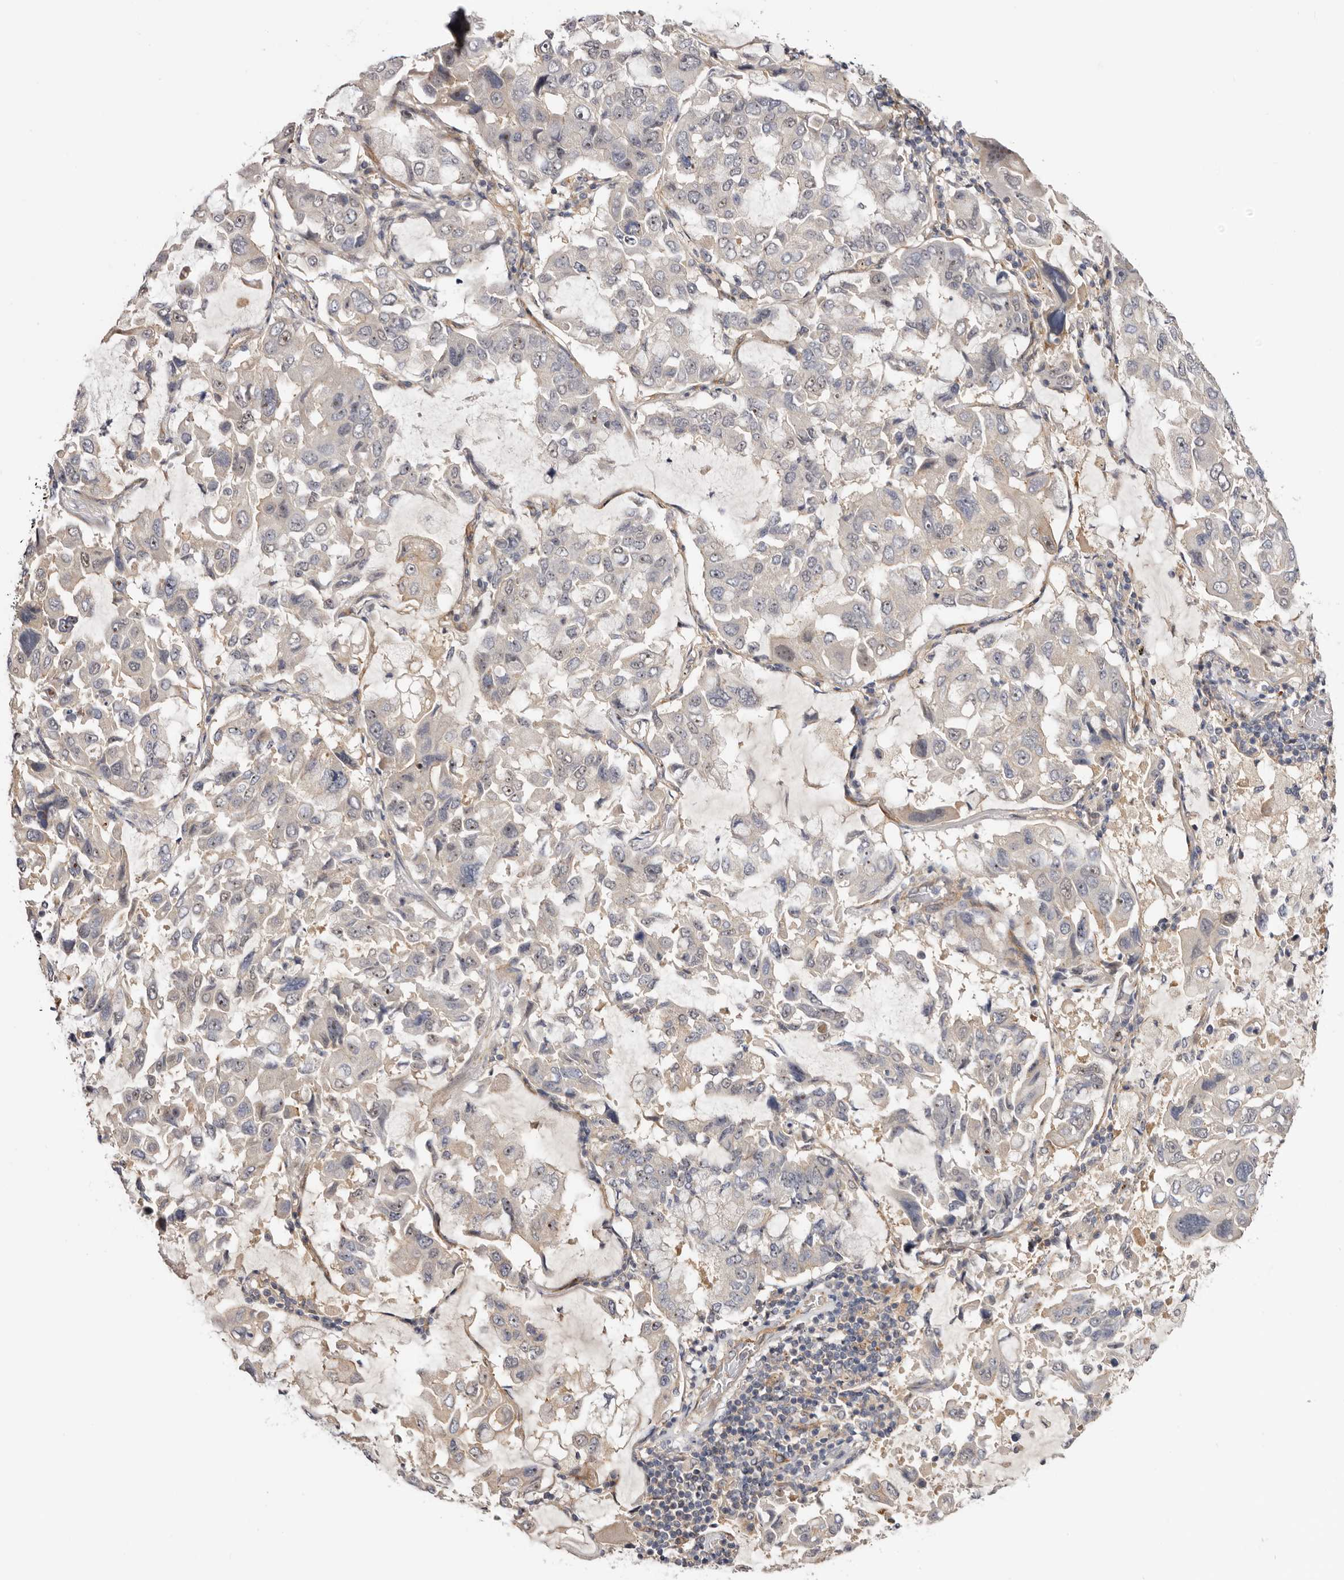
{"staining": {"intensity": "weak", "quantity": "<25%", "location": "nuclear"}, "tissue": "lung cancer", "cell_type": "Tumor cells", "image_type": "cancer", "snomed": [{"axis": "morphology", "description": "Adenocarcinoma, NOS"}, {"axis": "topography", "description": "Lung"}], "caption": "This image is of lung cancer (adenocarcinoma) stained with IHC to label a protein in brown with the nuclei are counter-stained blue. There is no expression in tumor cells. (IHC, brightfield microscopy, high magnification).", "gene": "PANK4", "patient": {"sex": "male", "age": 64}}